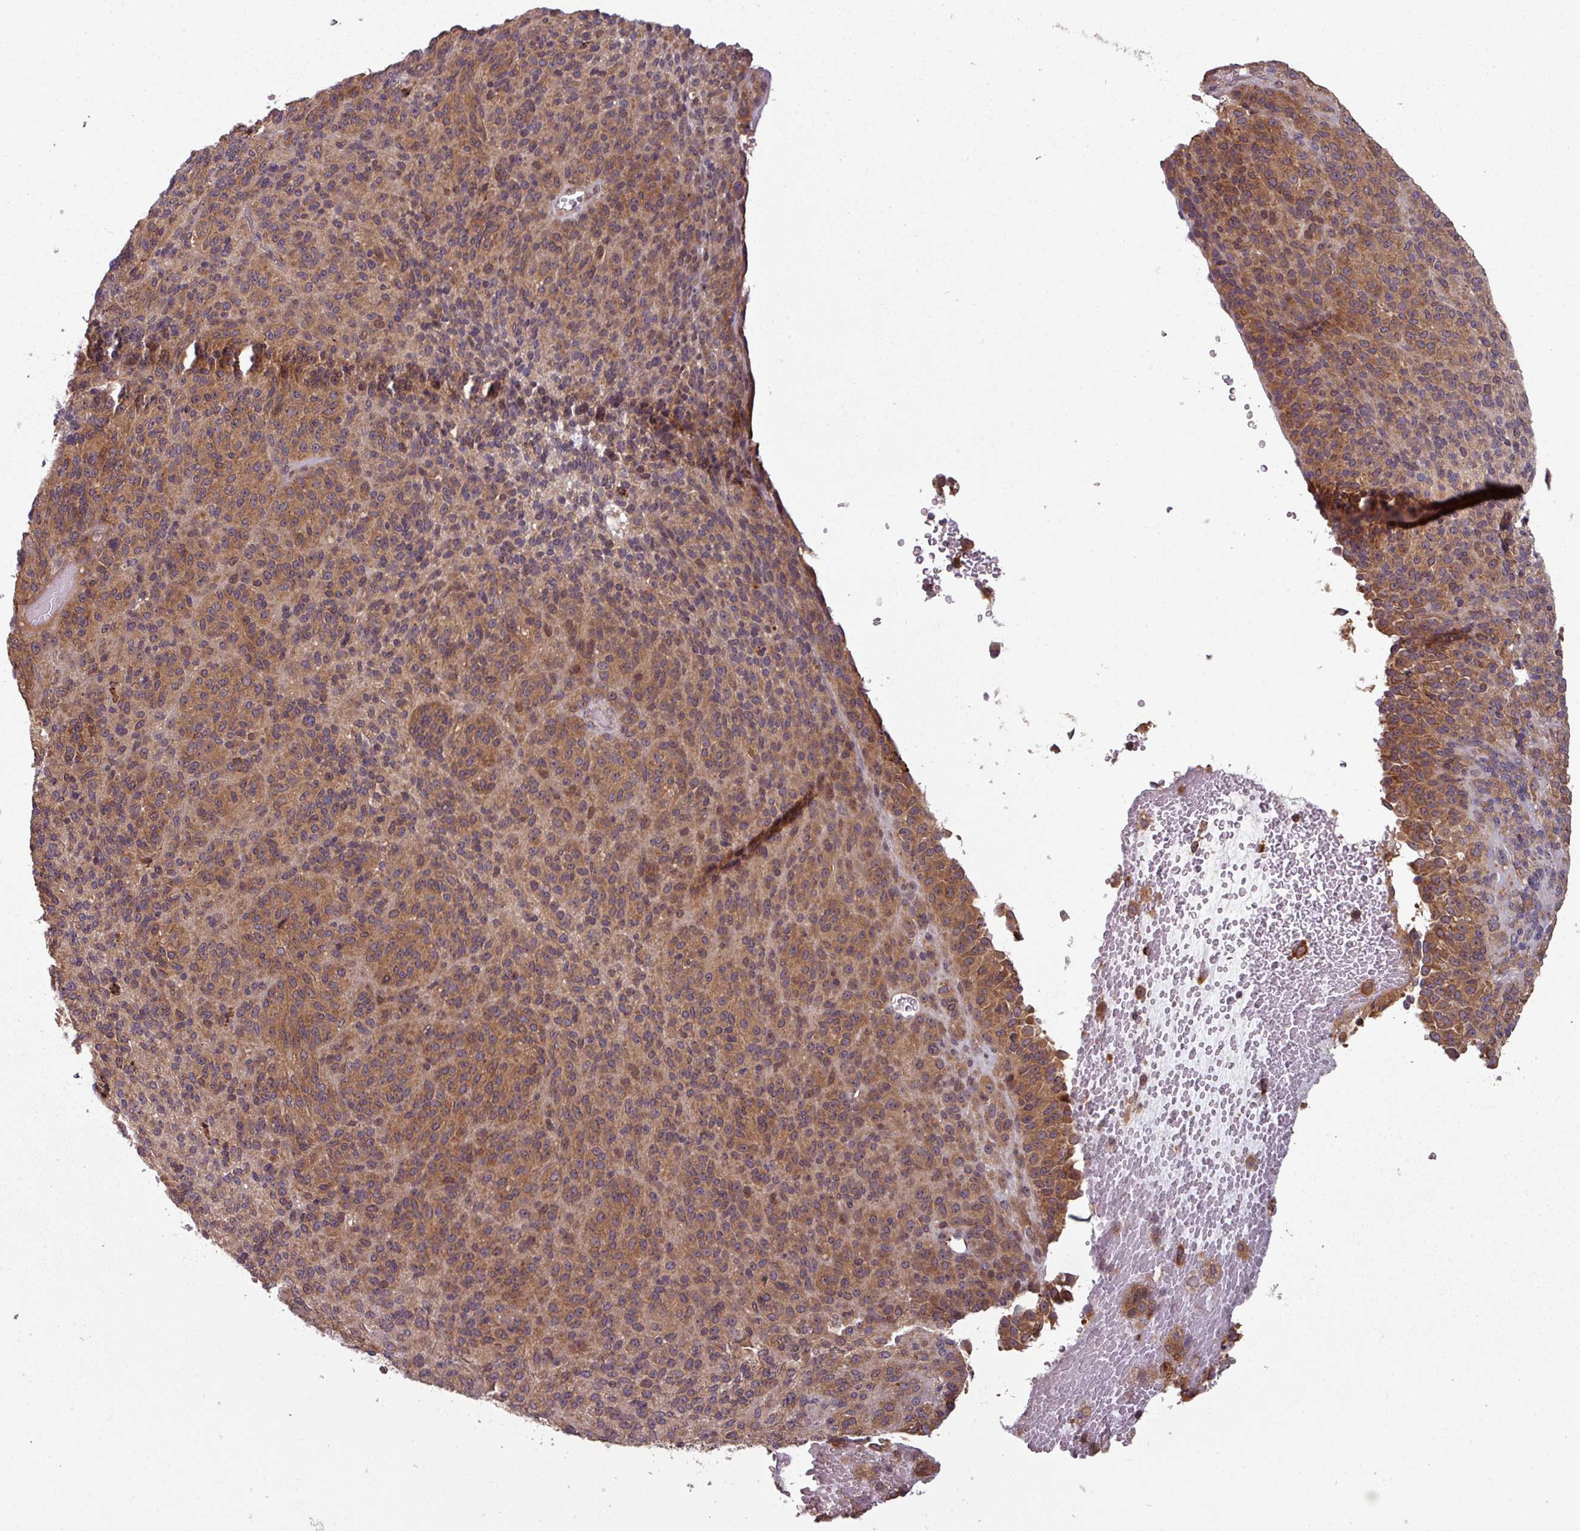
{"staining": {"intensity": "moderate", "quantity": ">75%", "location": "cytoplasmic/membranous"}, "tissue": "melanoma", "cell_type": "Tumor cells", "image_type": "cancer", "snomed": [{"axis": "morphology", "description": "Malignant melanoma, Metastatic site"}, {"axis": "topography", "description": "Brain"}], "caption": "Immunohistochemical staining of human melanoma demonstrates medium levels of moderate cytoplasmic/membranous protein positivity in approximately >75% of tumor cells.", "gene": "GSKIP", "patient": {"sex": "female", "age": 56}}